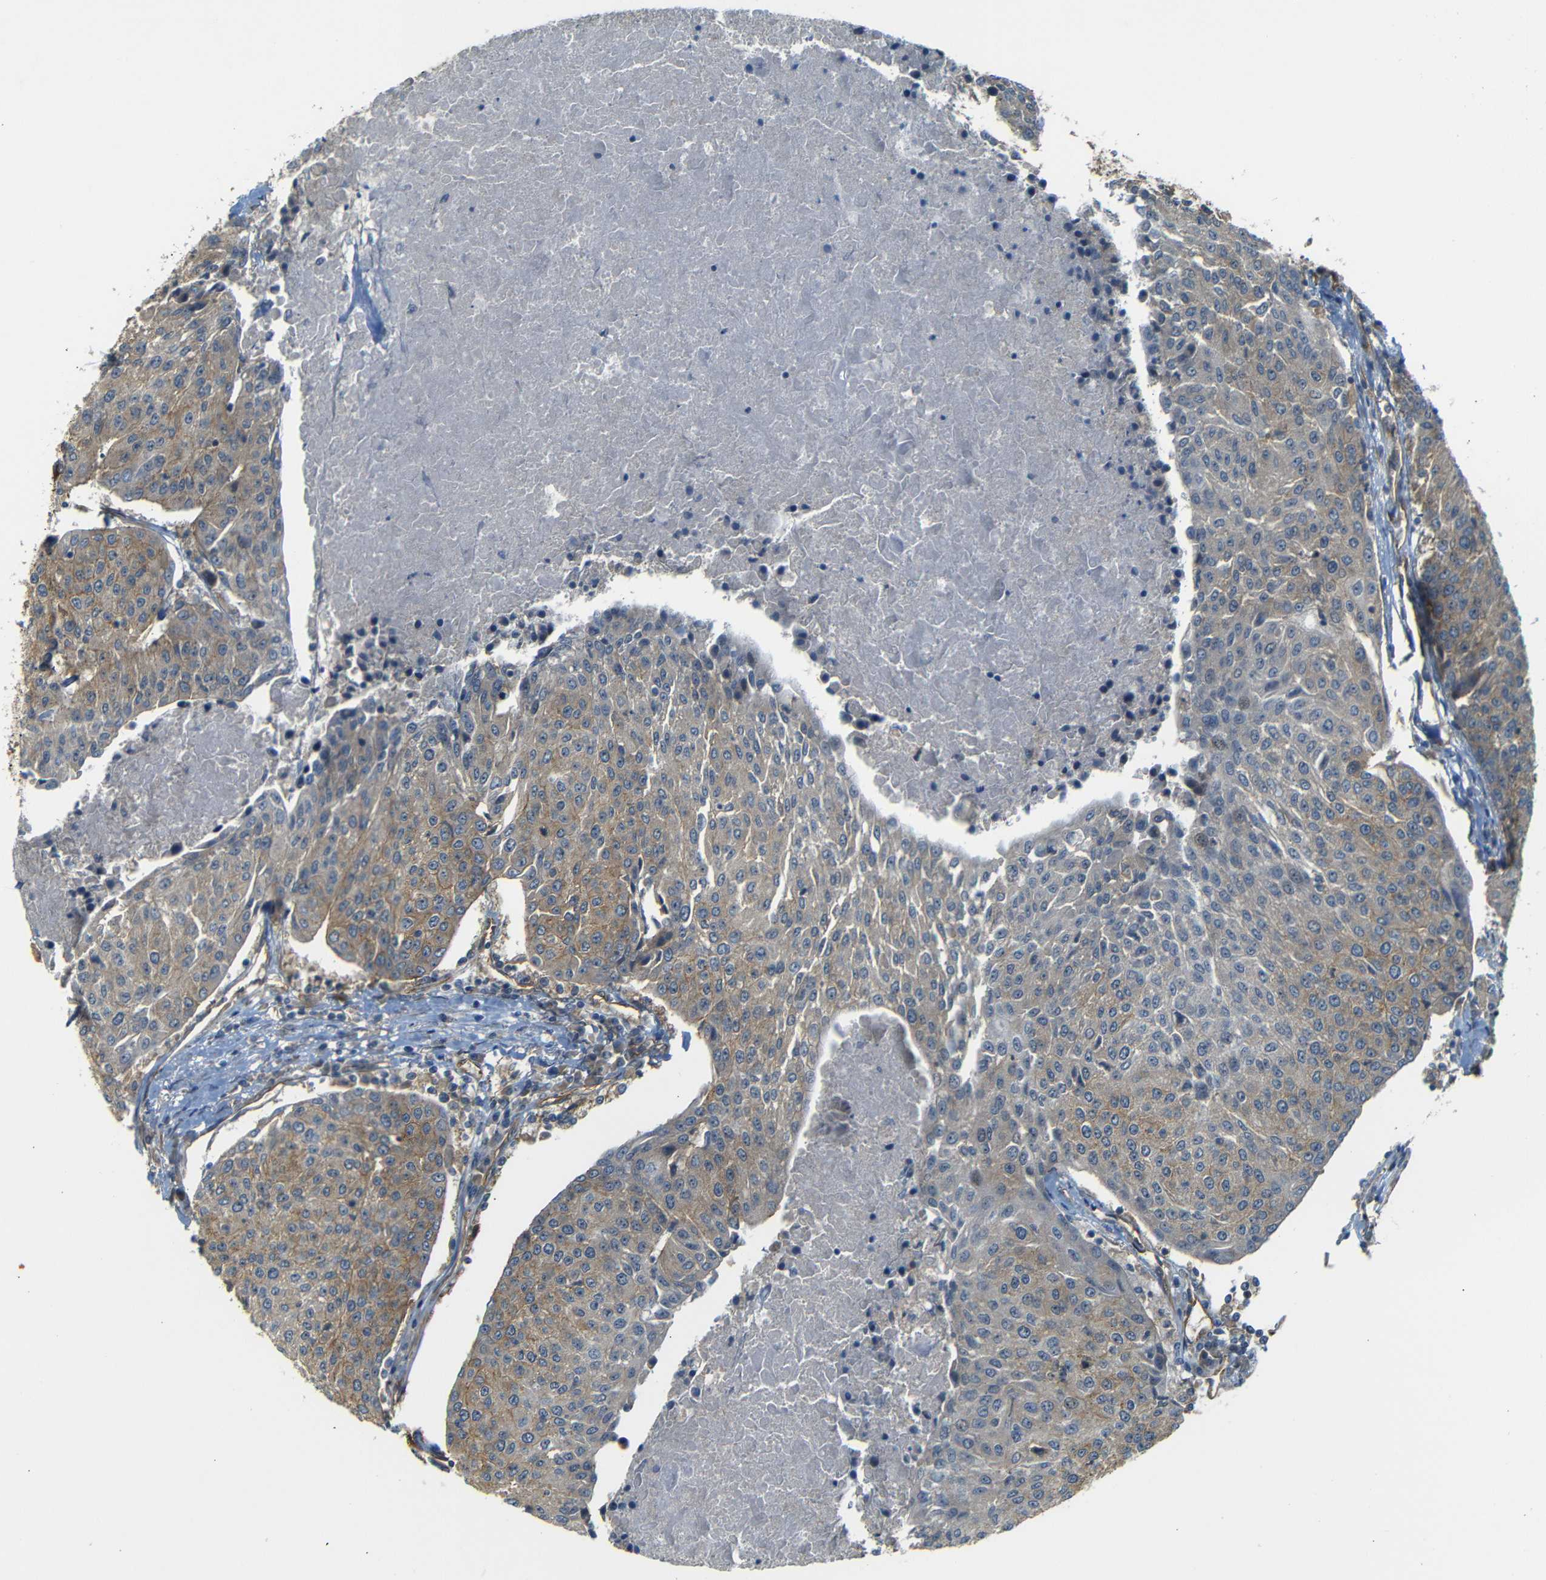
{"staining": {"intensity": "moderate", "quantity": "25%-75%", "location": "cytoplasmic/membranous"}, "tissue": "urothelial cancer", "cell_type": "Tumor cells", "image_type": "cancer", "snomed": [{"axis": "morphology", "description": "Urothelial carcinoma, High grade"}, {"axis": "topography", "description": "Urinary bladder"}], "caption": "Human urothelial carcinoma (high-grade) stained for a protein (brown) shows moderate cytoplasmic/membranous positive positivity in about 25%-75% of tumor cells.", "gene": "RELL1", "patient": {"sex": "female", "age": 85}}